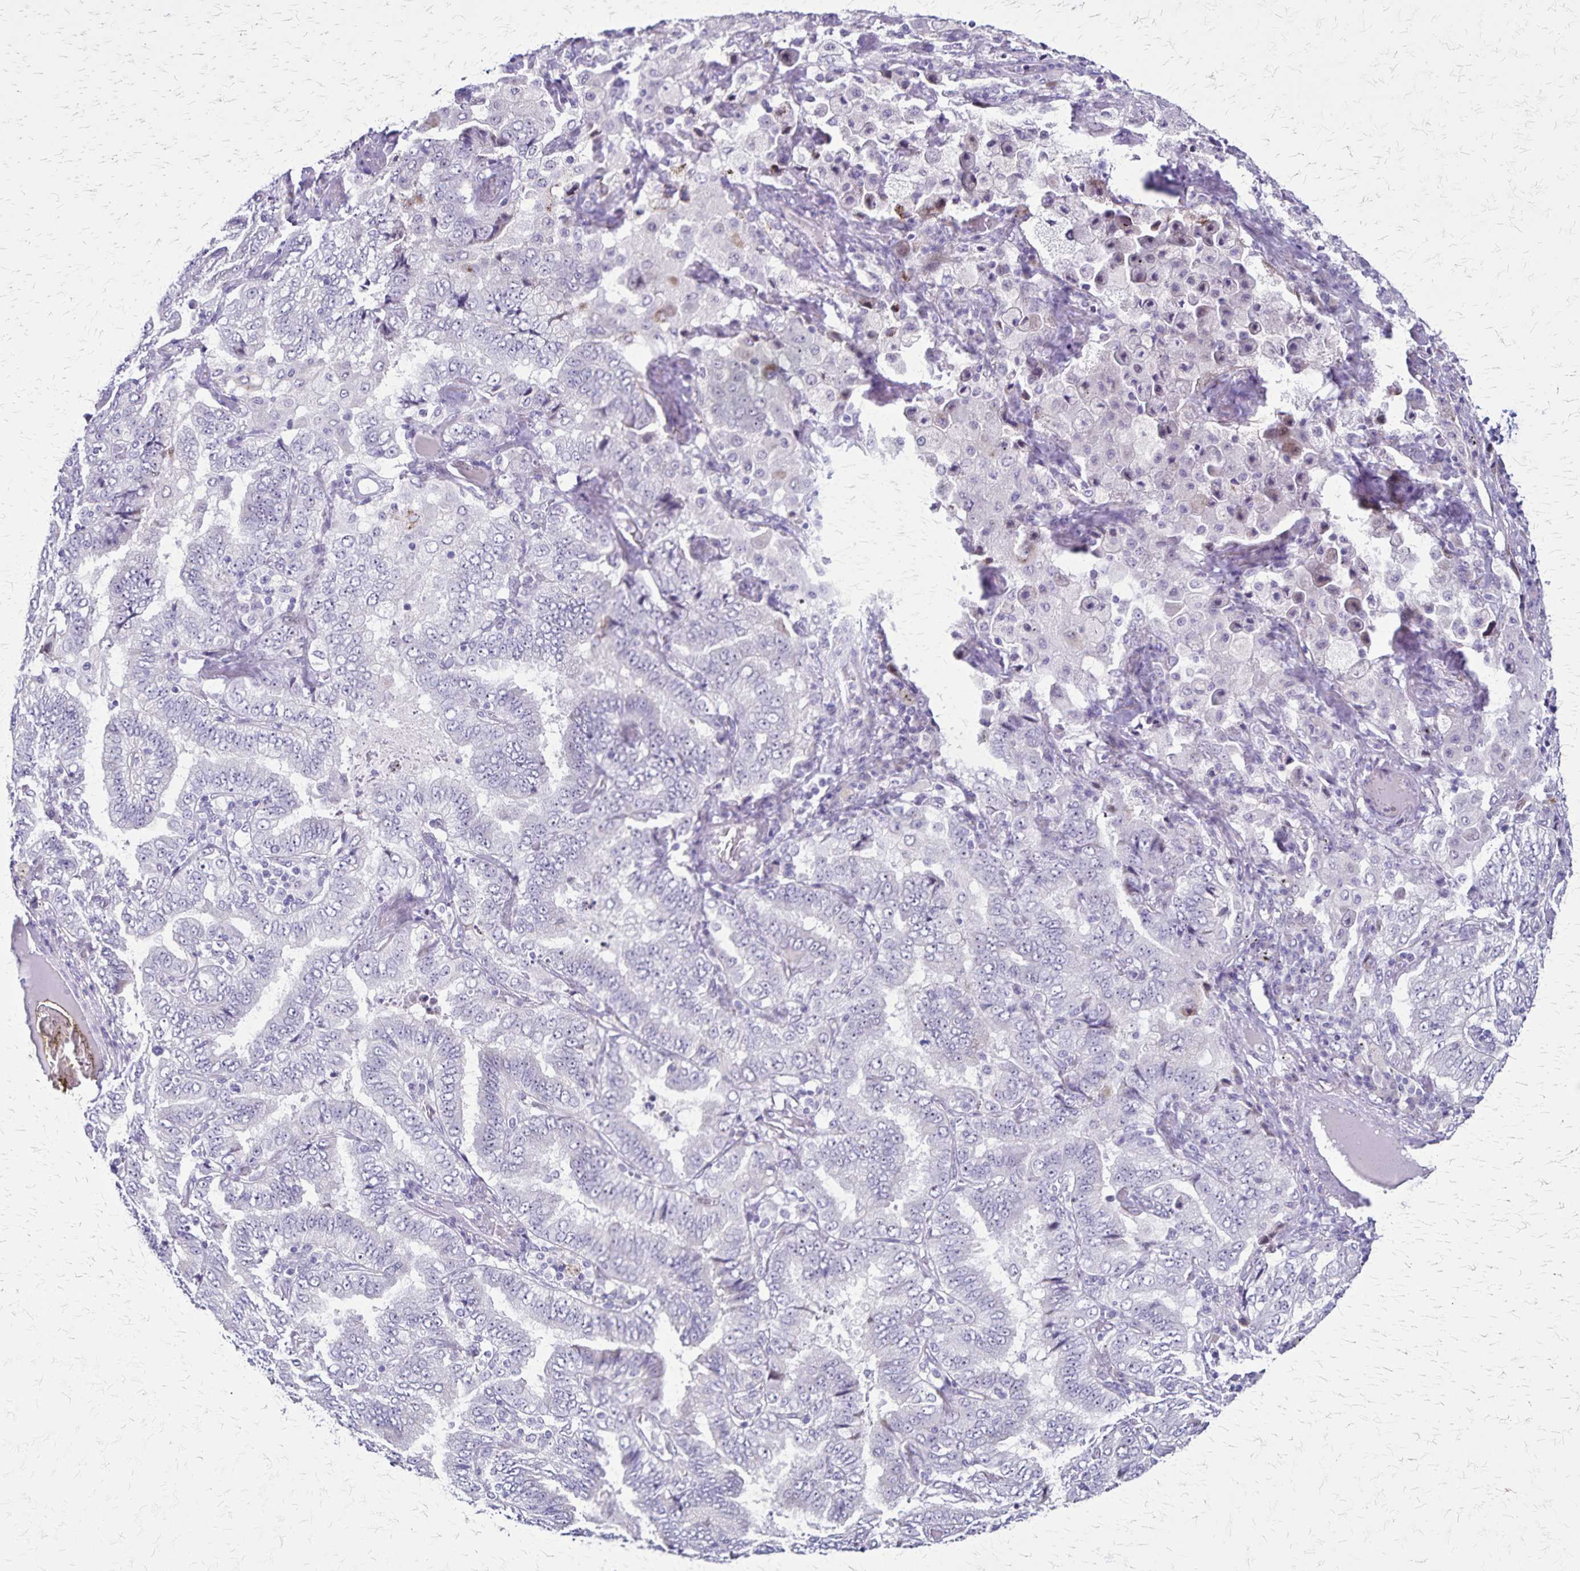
{"staining": {"intensity": "negative", "quantity": "none", "location": "none"}, "tissue": "lung cancer", "cell_type": "Tumor cells", "image_type": "cancer", "snomed": [{"axis": "morphology", "description": "Aneuploidy"}, {"axis": "morphology", "description": "Adenocarcinoma, NOS"}, {"axis": "morphology", "description": "Adenocarcinoma, metastatic, NOS"}, {"axis": "topography", "description": "Lymph node"}, {"axis": "topography", "description": "Lung"}], "caption": "Lung cancer was stained to show a protein in brown. There is no significant staining in tumor cells. Nuclei are stained in blue.", "gene": "OR51B5", "patient": {"sex": "female", "age": 48}}